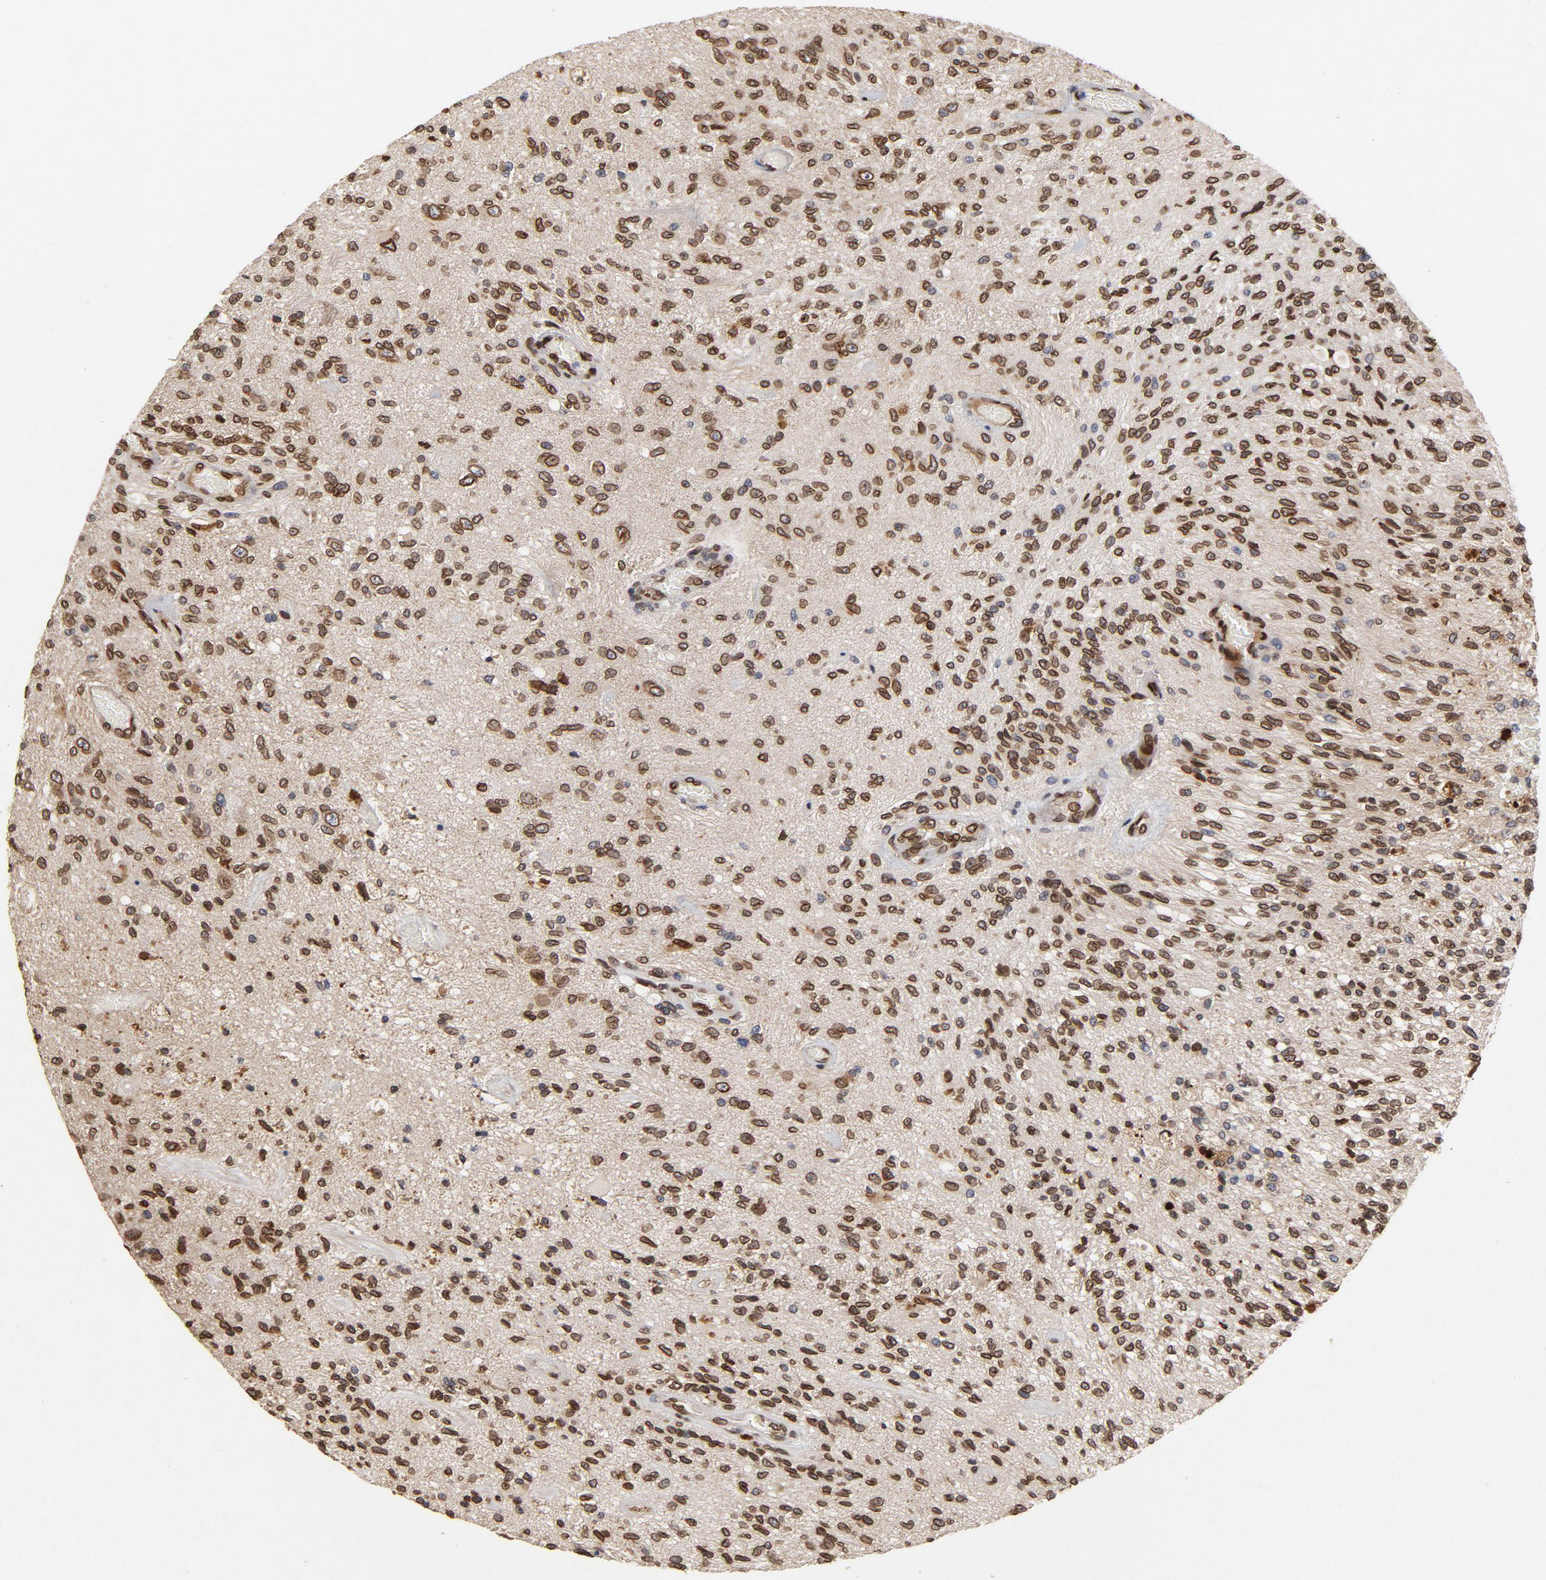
{"staining": {"intensity": "strong", "quantity": ">75%", "location": "cytoplasmic/membranous,nuclear"}, "tissue": "glioma", "cell_type": "Tumor cells", "image_type": "cancer", "snomed": [{"axis": "morphology", "description": "Normal tissue, NOS"}, {"axis": "morphology", "description": "Glioma, malignant, High grade"}, {"axis": "topography", "description": "Cerebral cortex"}], "caption": "This is an image of immunohistochemistry staining of malignant glioma (high-grade), which shows strong staining in the cytoplasmic/membranous and nuclear of tumor cells.", "gene": "LMNA", "patient": {"sex": "male", "age": 77}}